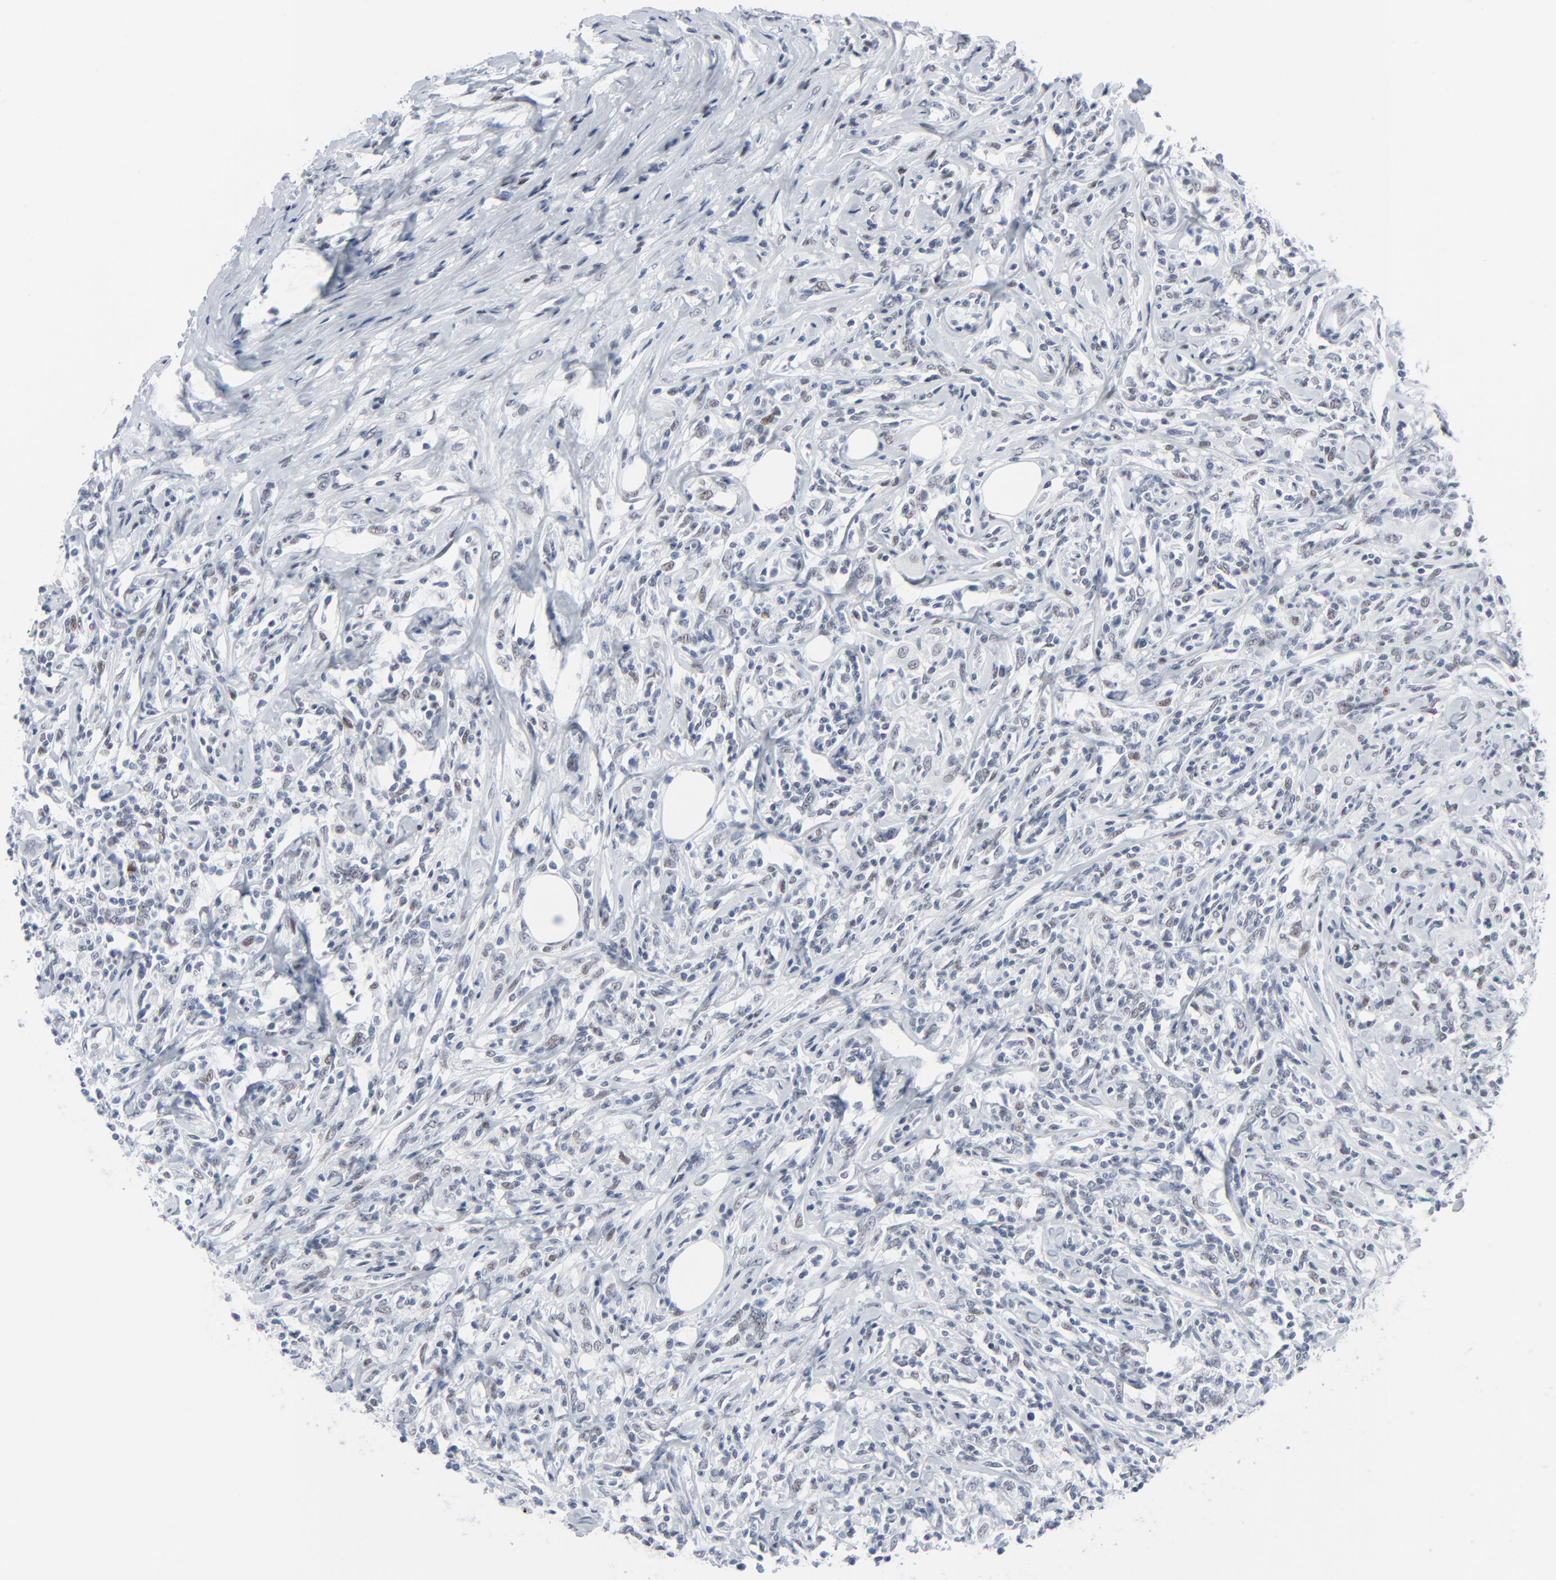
{"staining": {"intensity": "weak", "quantity": "<25%", "location": "nuclear"}, "tissue": "lymphoma", "cell_type": "Tumor cells", "image_type": "cancer", "snomed": [{"axis": "morphology", "description": "Malignant lymphoma, non-Hodgkin's type, High grade"}, {"axis": "topography", "description": "Lymph node"}], "caption": "Protein analysis of lymphoma displays no significant staining in tumor cells.", "gene": "SIRT1", "patient": {"sex": "female", "age": 84}}